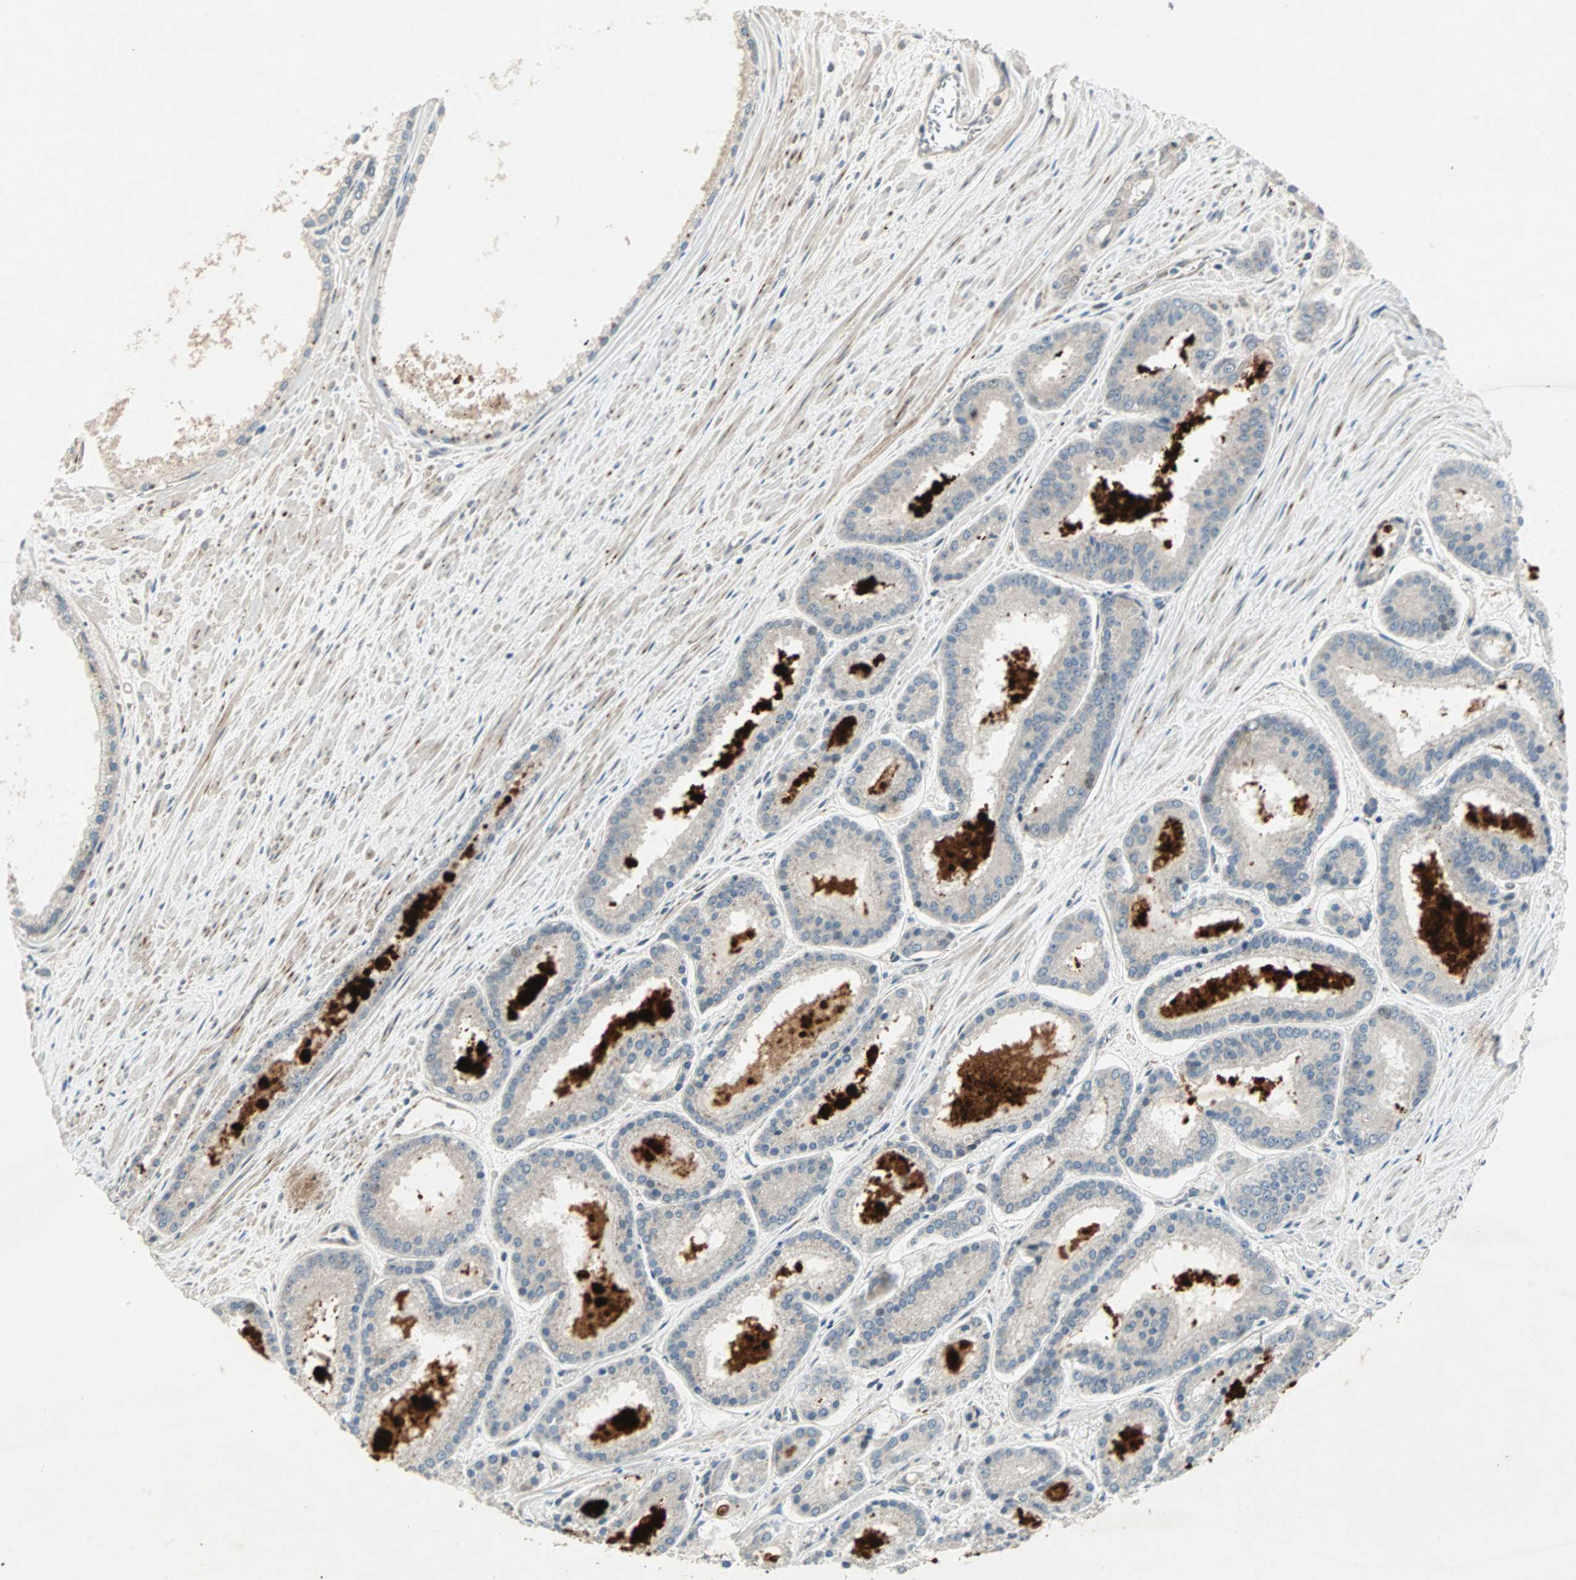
{"staining": {"intensity": "weak", "quantity": "25%-75%", "location": "cytoplasmic/membranous"}, "tissue": "prostate cancer", "cell_type": "Tumor cells", "image_type": "cancer", "snomed": [{"axis": "morphology", "description": "Adenocarcinoma, Low grade"}, {"axis": "topography", "description": "Prostate"}], "caption": "The immunohistochemical stain highlights weak cytoplasmic/membranous positivity in tumor cells of prostate cancer tissue.", "gene": "ZNF37A", "patient": {"sex": "male", "age": 59}}